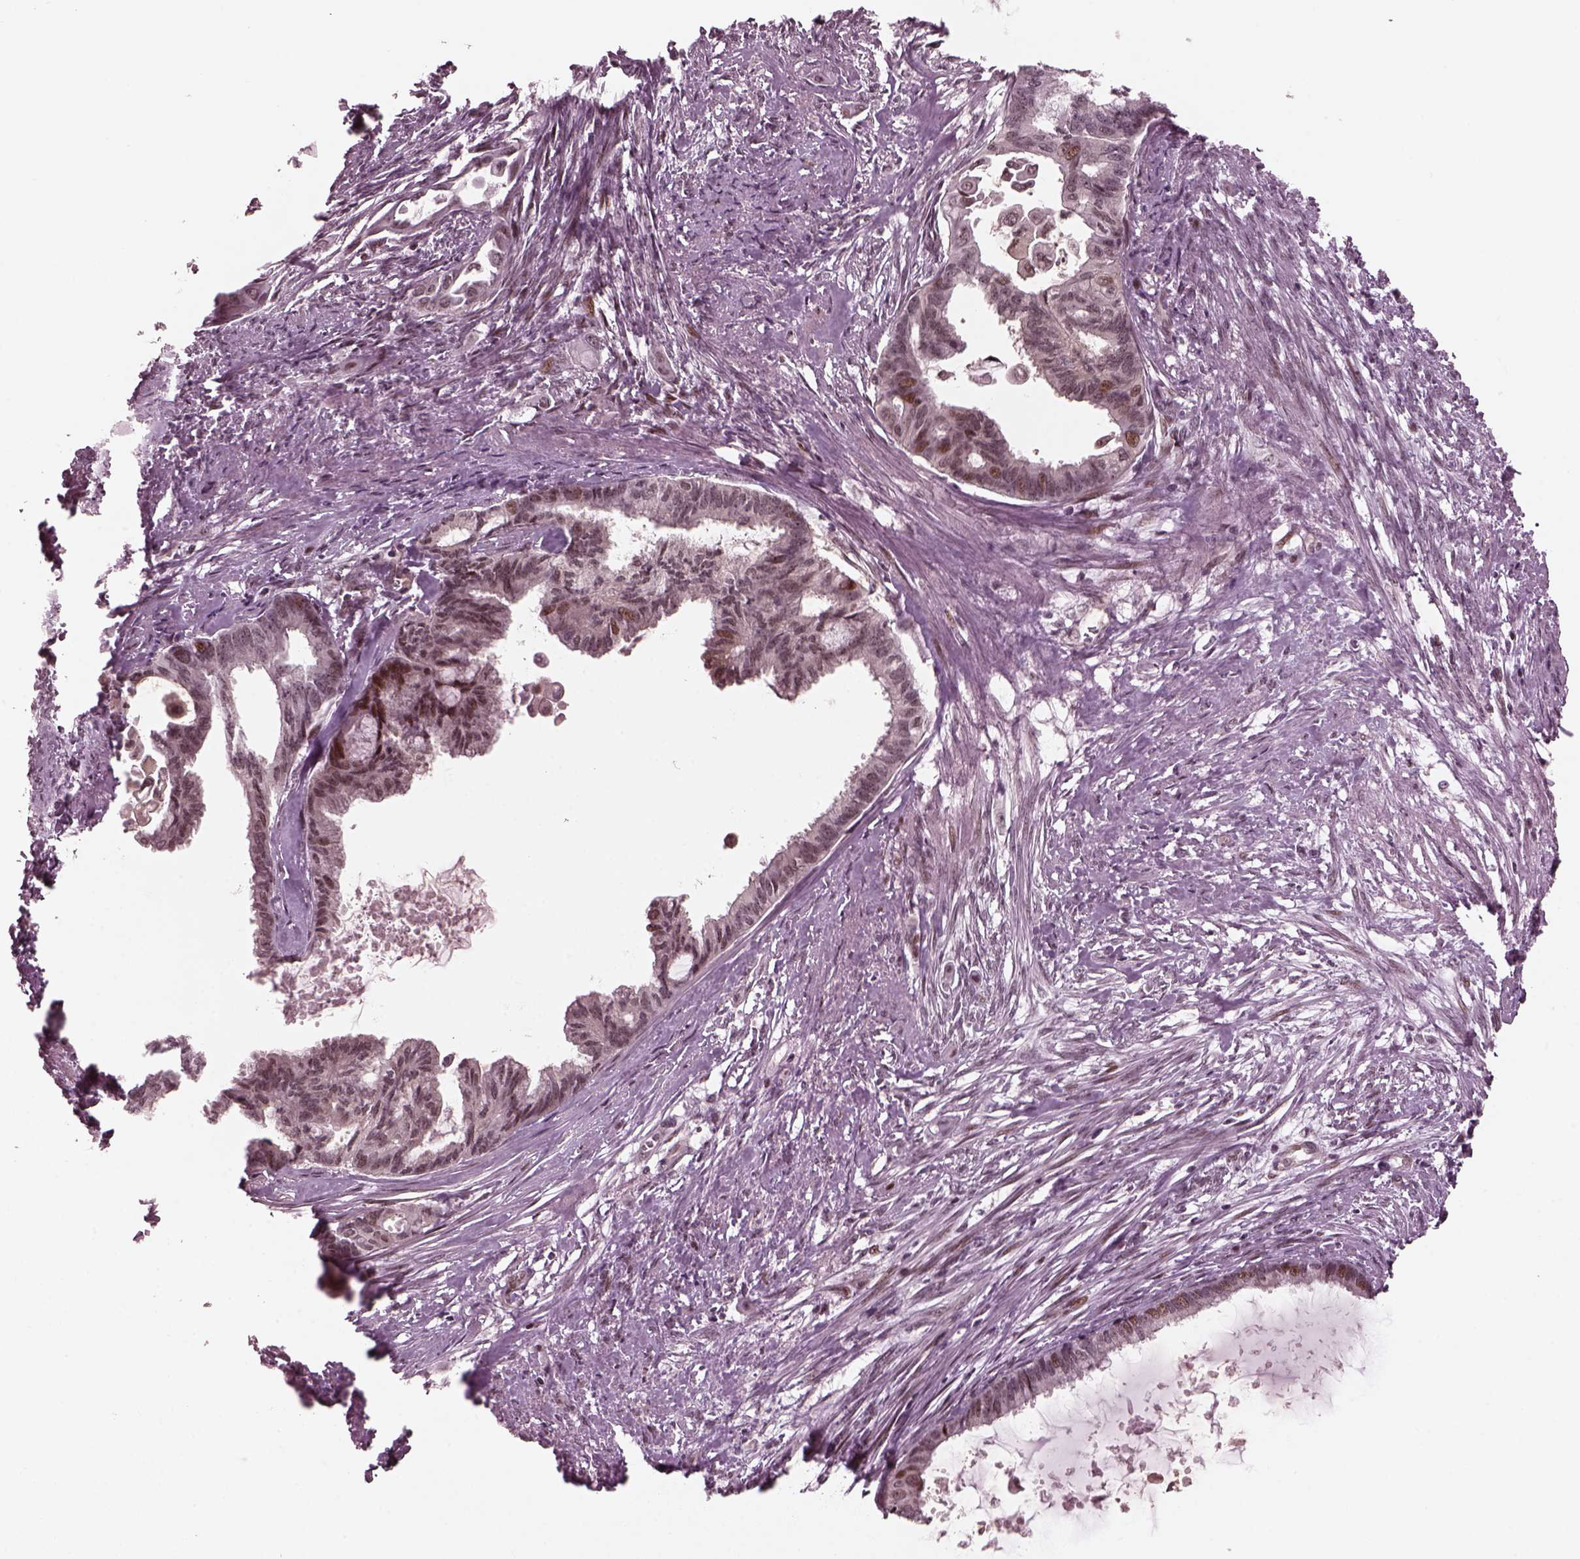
{"staining": {"intensity": "moderate", "quantity": "<25%", "location": "nuclear"}, "tissue": "endometrial cancer", "cell_type": "Tumor cells", "image_type": "cancer", "snomed": [{"axis": "morphology", "description": "Adenocarcinoma, NOS"}, {"axis": "topography", "description": "Endometrium"}], "caption": "High-power microscopy captured an immunohistochemistry (IHC) photomicrograph of adenocarcinoma (endometrial), revealing moderate nuclear staining in approximately <25% of tumor cells. (brown staining indicates protein expression, while blue staining denotes nuclei).", "gene": "TRIB3", "patient": {"sex": "female", "age": 86}}